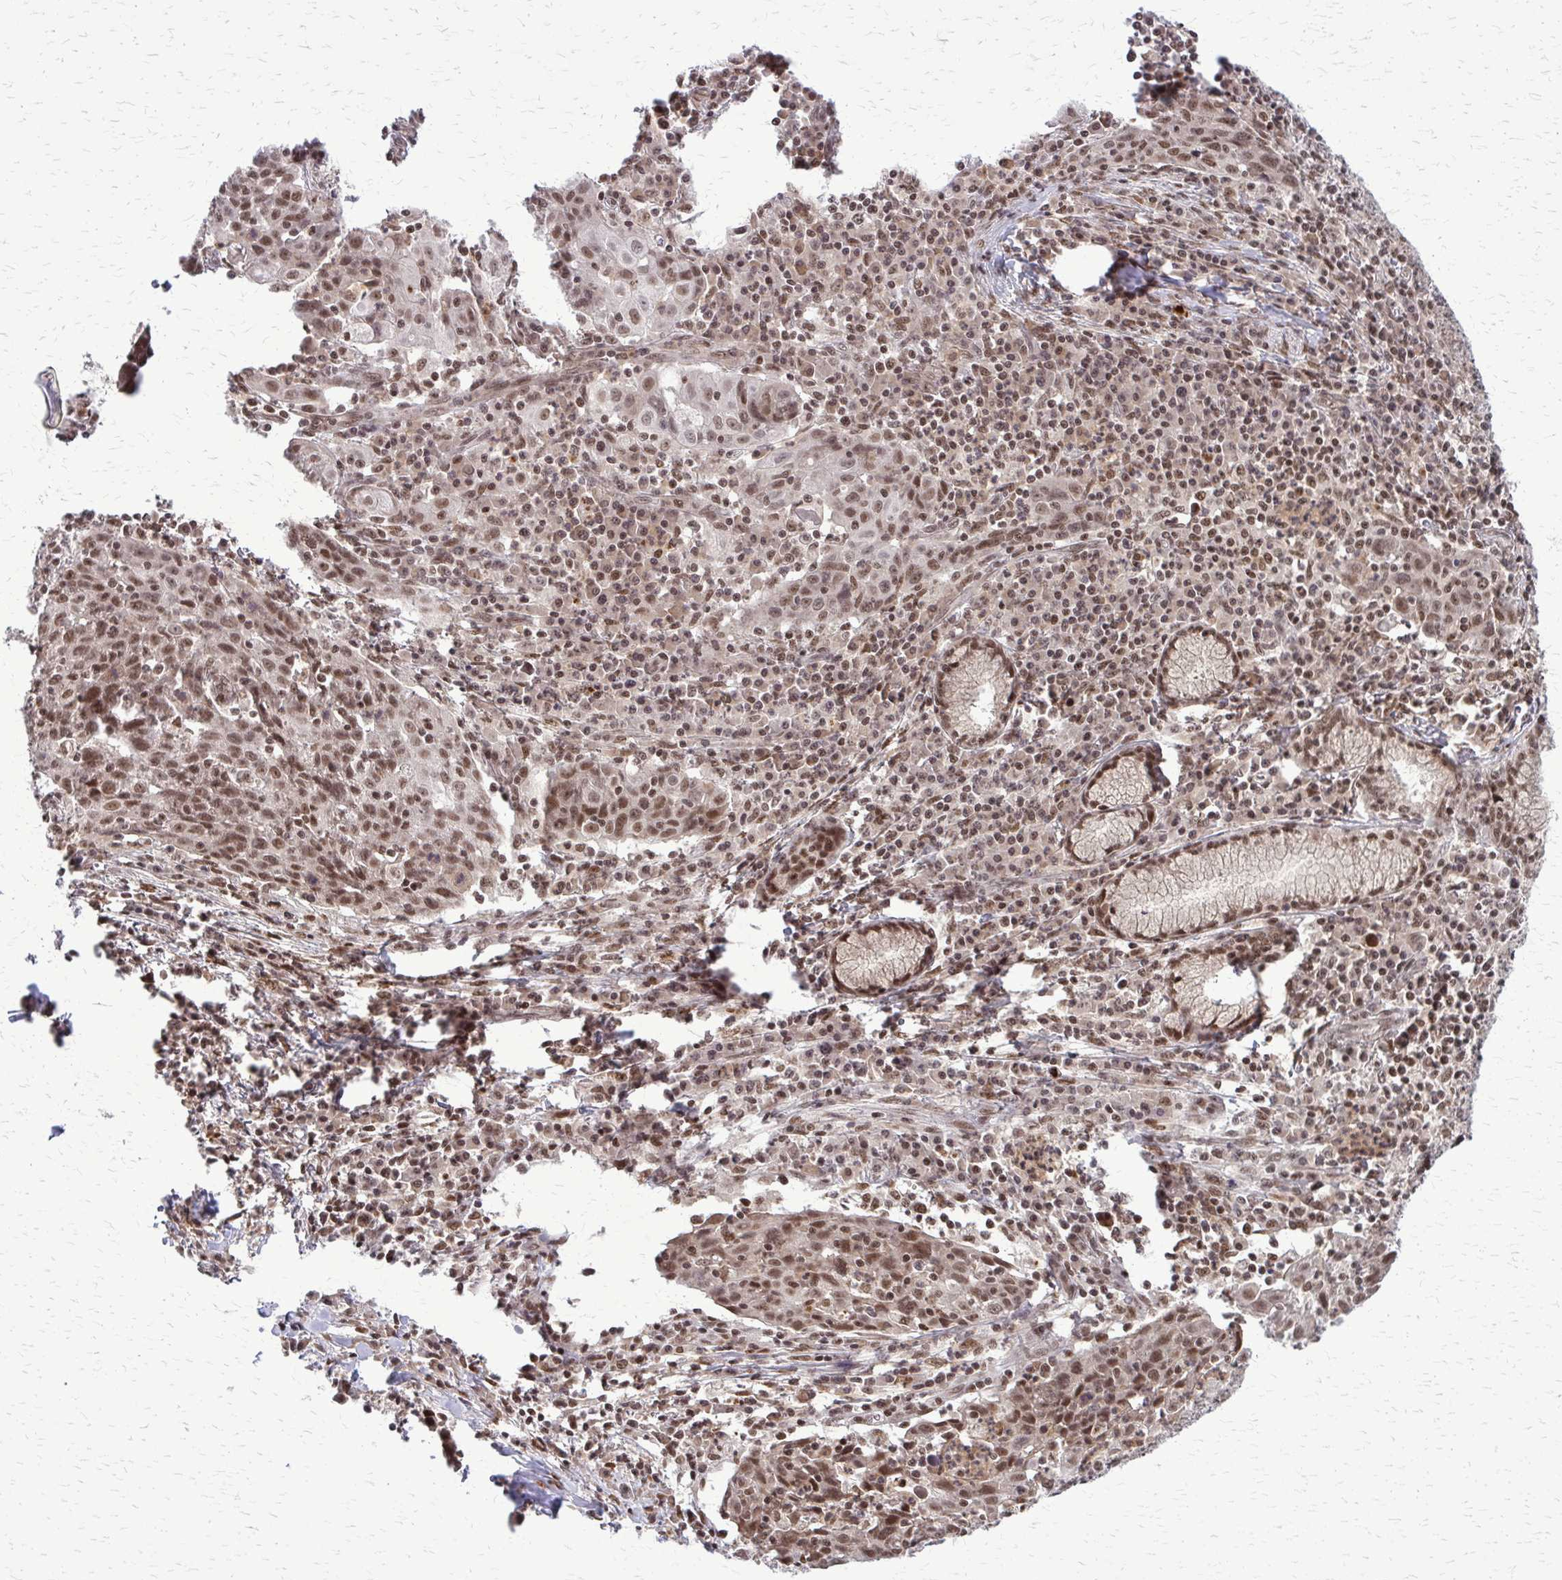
{"staining": {"intensity": "moderate", "quantity": ">75%", "location": "nuclear"}, "tissue": "lung cancer", "cell_type": "Tumor cells", "image_type": "cancer", "snomed": [{"axis": "morphology", "description": "Squamous cell carcinoma, NOS"}, {"axis": "morphology", "description": "Squamous cell carcinoma, metastatic, NOS"}, {"axis": "topography", "description": "Bronchus"}, {"axis": "topography", "description": "Lung"}], "caption": "Human metastatic squamous cell carcinoma (lung) stained with a protein marker shows moderate staining in tumor cells.", "gene": "HDAC3", "patient": {"sex": "male", "age": 62}}